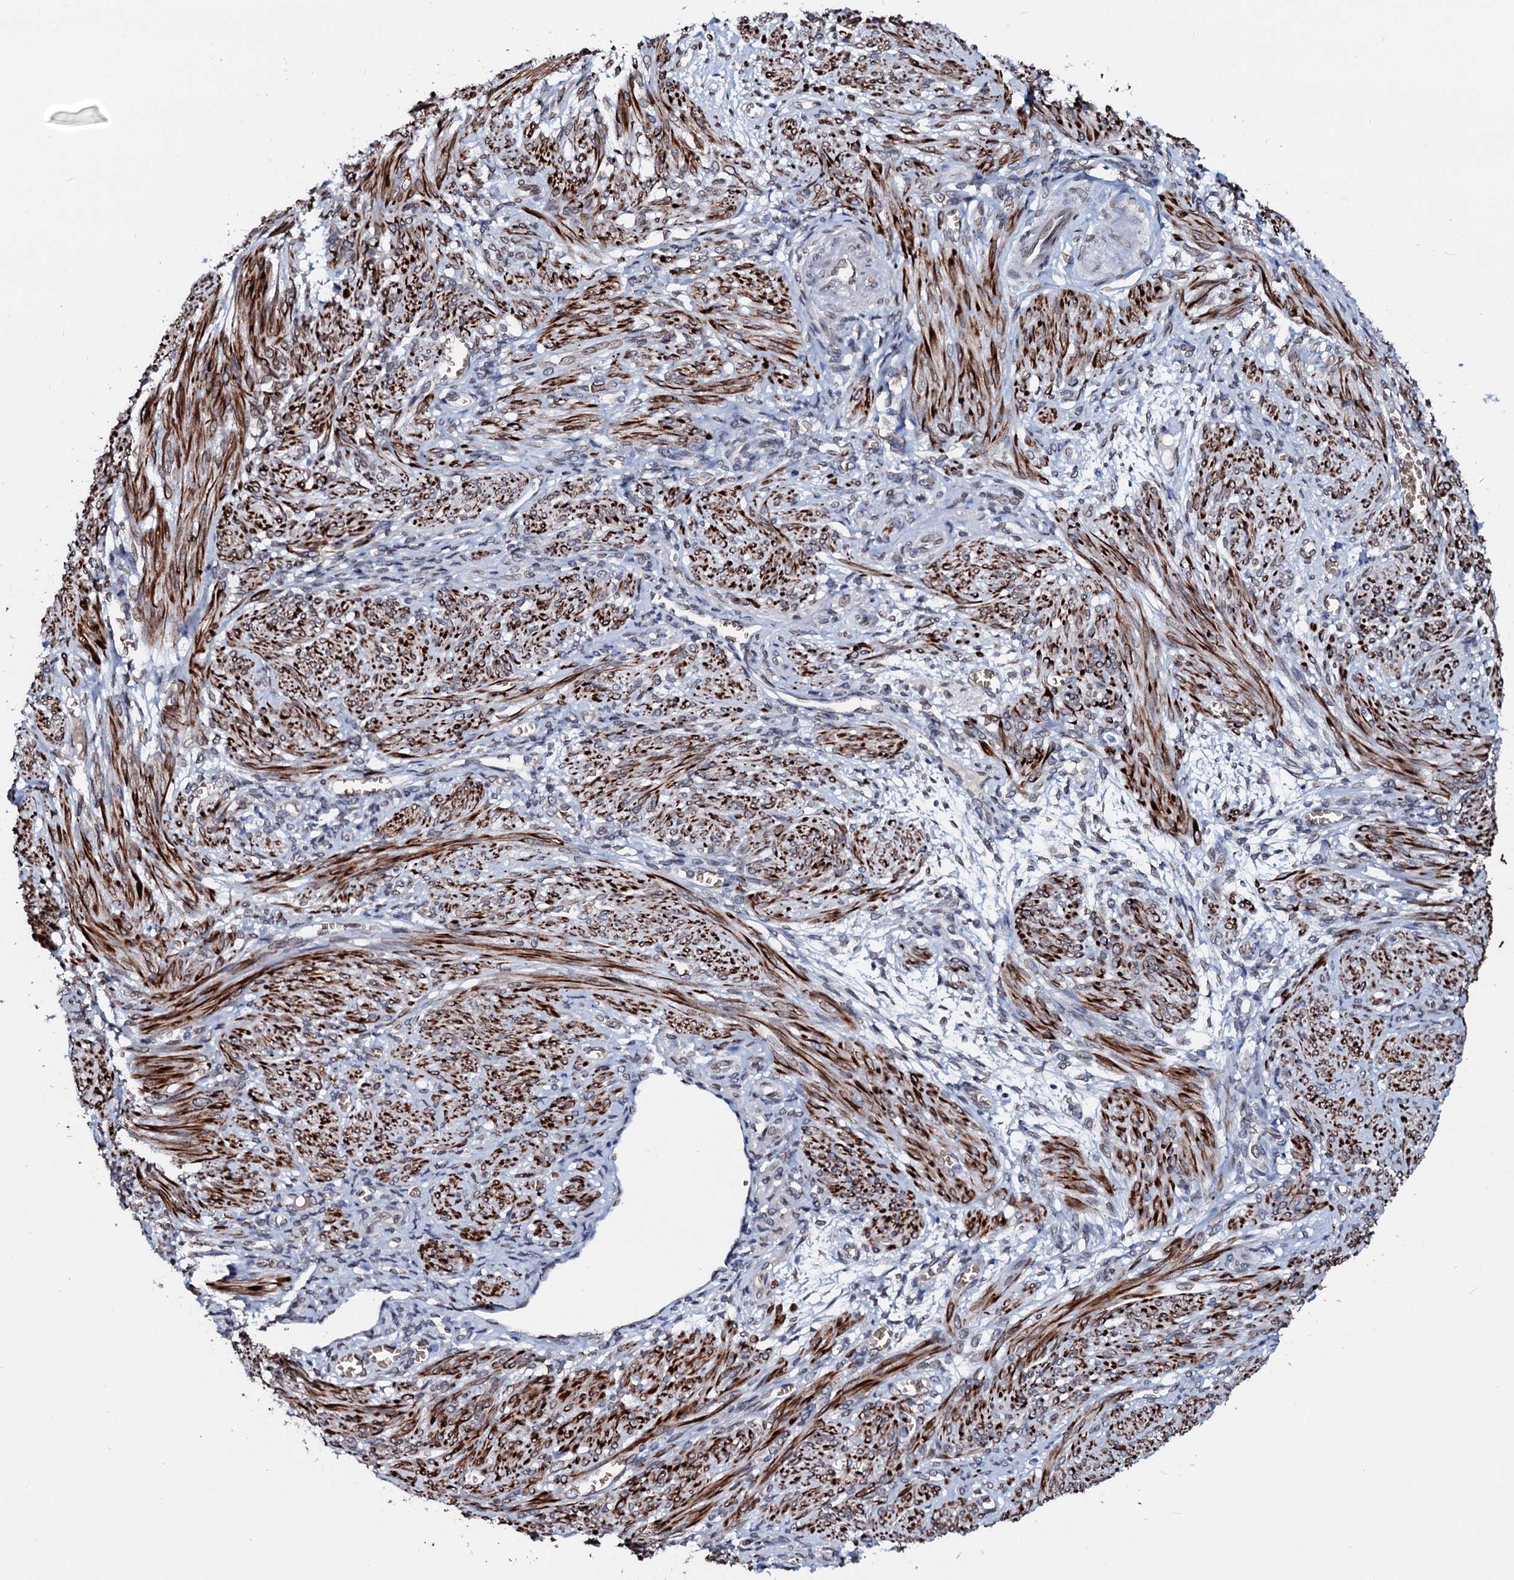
{"staining": {"intensity": "strong", "quantity": ">75%", "location": "cytoplasmic/membranous"}, "tissue": "smooth muscle", "cell_type": "Smooth muscle cells", "image_type": "normal", "snomed": [{"axis": "morphology", "description": "Normal tissue, NOS"}, {"axis": "topography", "description": "Smooth muscle"}], "caption": "Unremarkable smooth muscle demonstrates strong cytoplasmic/membranous expression in about >75% of smooth muscle cells.", "gene": "NRP2", "patient": {"sex": "female", "age": 39}}